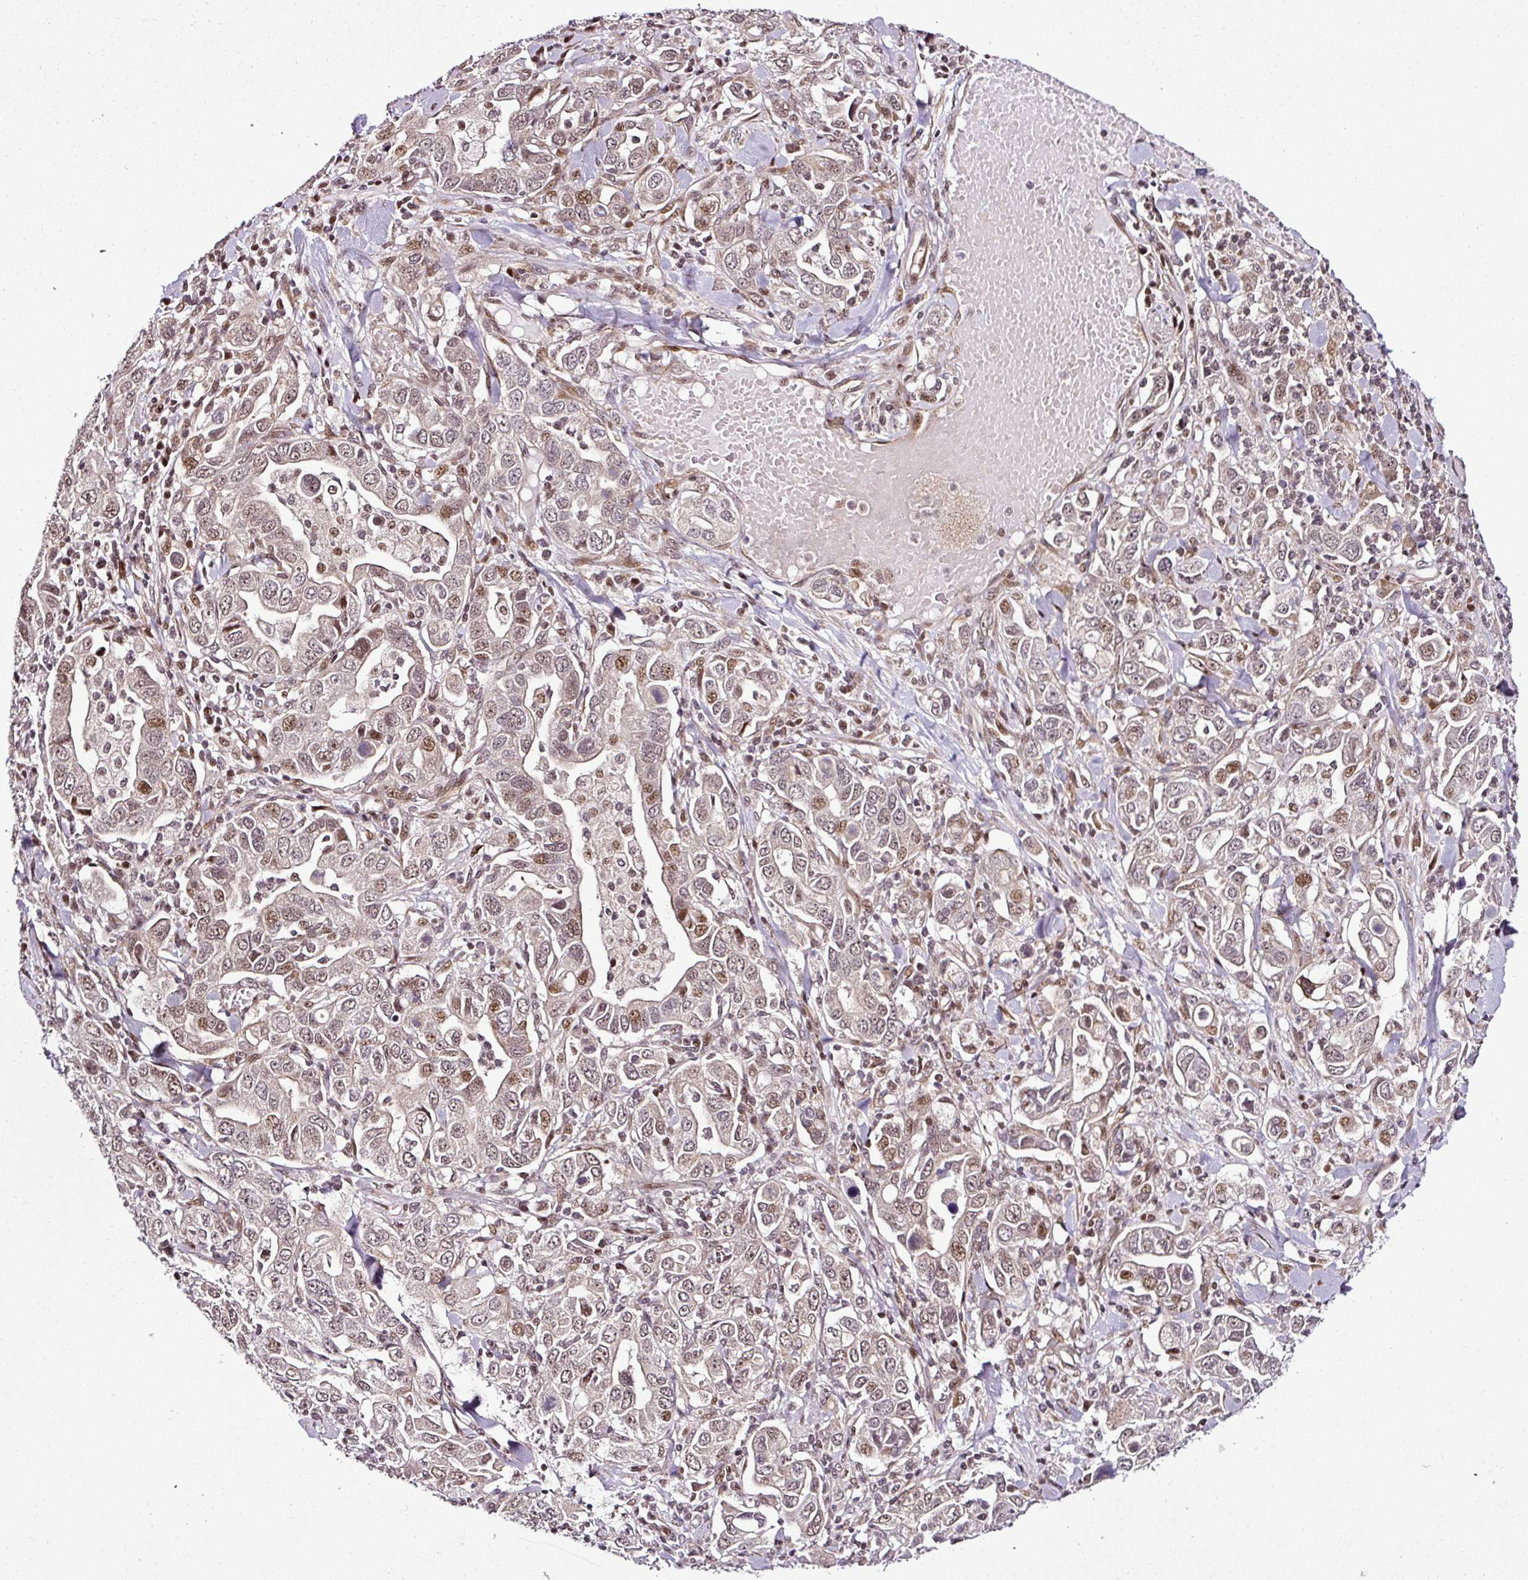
{"staining": {"intensity": "weak", "quantity": "25%-75%", "location": "nuclear"}, "tissue": "stomach cancer", "cell_type": "Tumor cells", "image_type": "cancer", "snomed": [{"axis": "morphology", "description": "Adenocarcinoma, NOS"}, {"axis": "topography", "description": "Stomach, upper"}, {"axis": "topography", "description": "Stomach"}], "caption": "Protein positivity by IHC exhibits weak nuclear staining in about 25%-75% of tumor cells in adenocarcinoma (stomach).", "gene": "COPRS", "patient": {"sex": "male", "age": 62}}